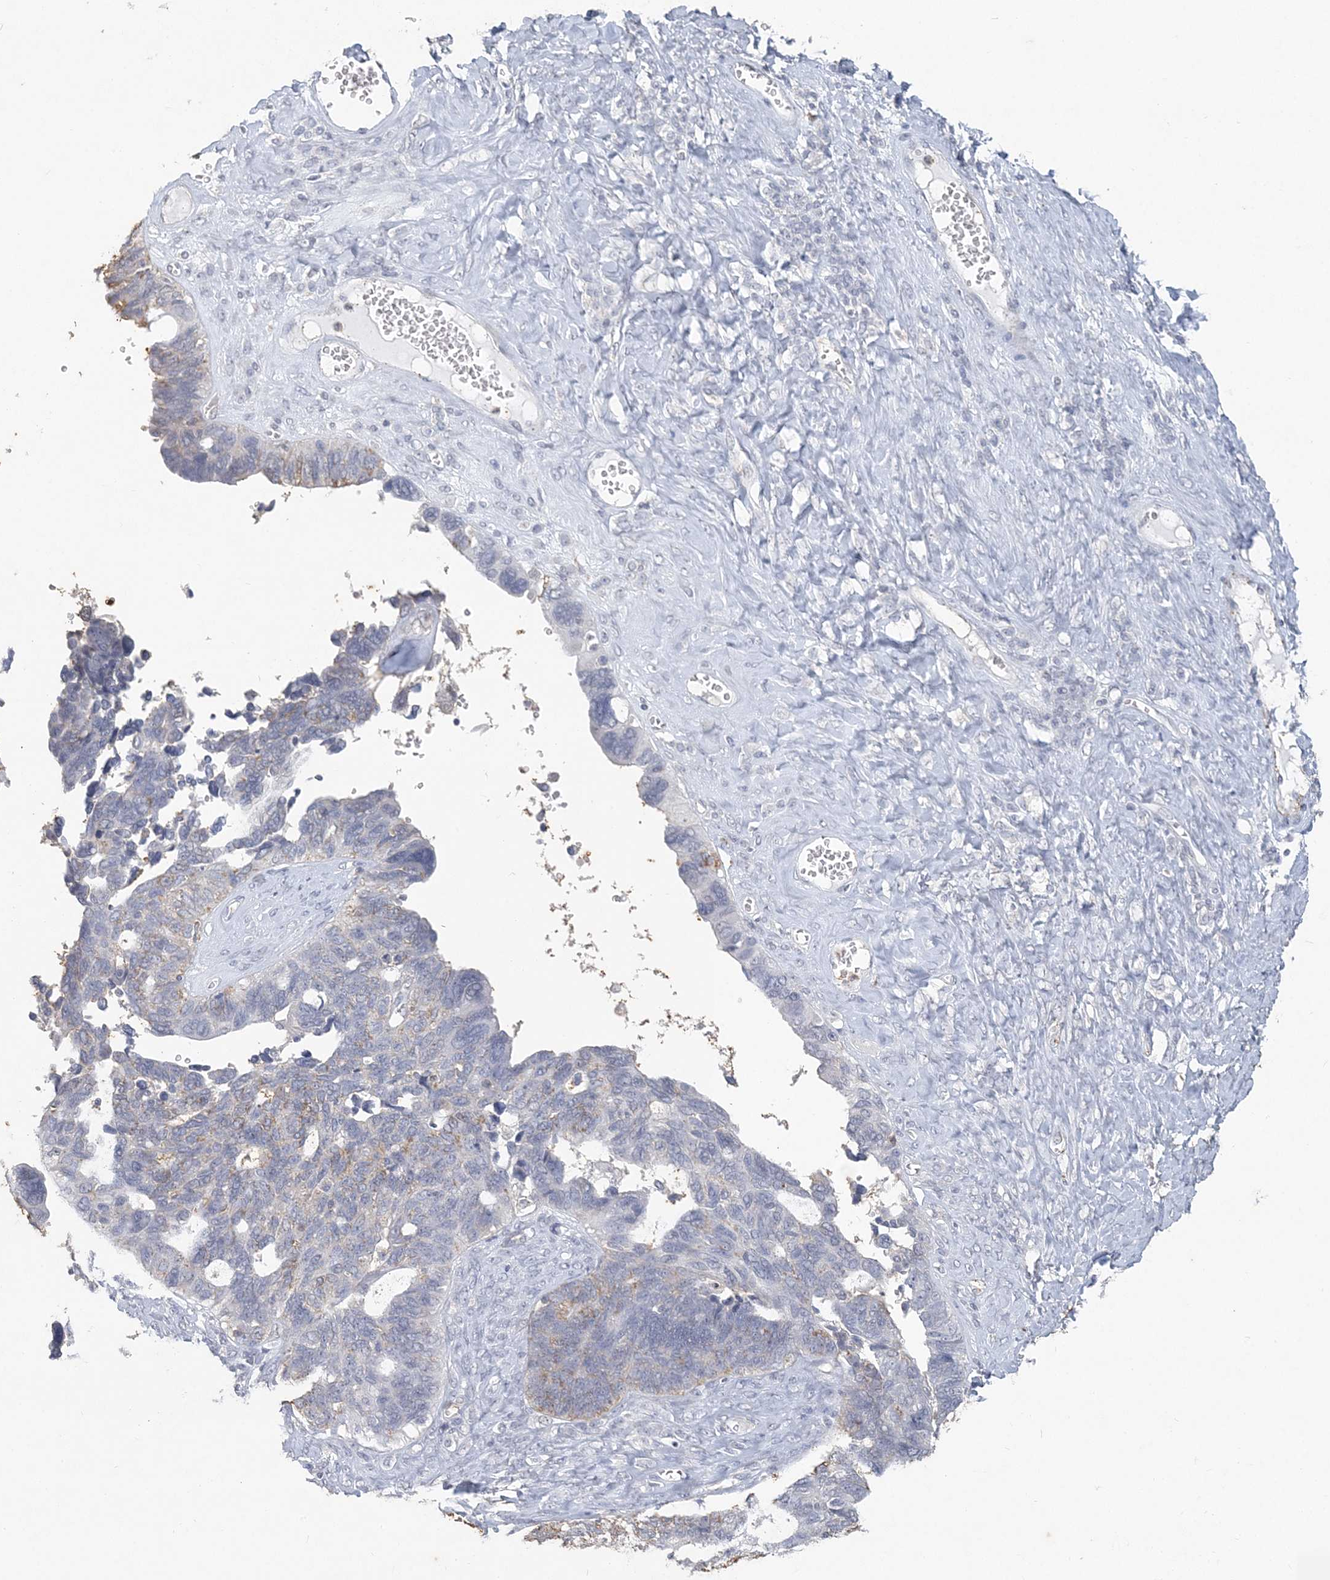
{"staining": {"intensity": "negative", "quantity": "none", "location": "none"}, "tissue": "ovarian cancer", "cell_type": "Tumor cells", "image_type": "cancer", "snomed": [{"axis": "morphology", "description": "Cystadenocarcinoma, serous, NOS"}, {"axis": "topography", "description": "Ovary"}], "caption": "There is no significant expression in tumor cells of serous cystadenocarcinoma (ovarian).", "gene": "PDCD1", "patient": {"sex": "female", "age": 79}}